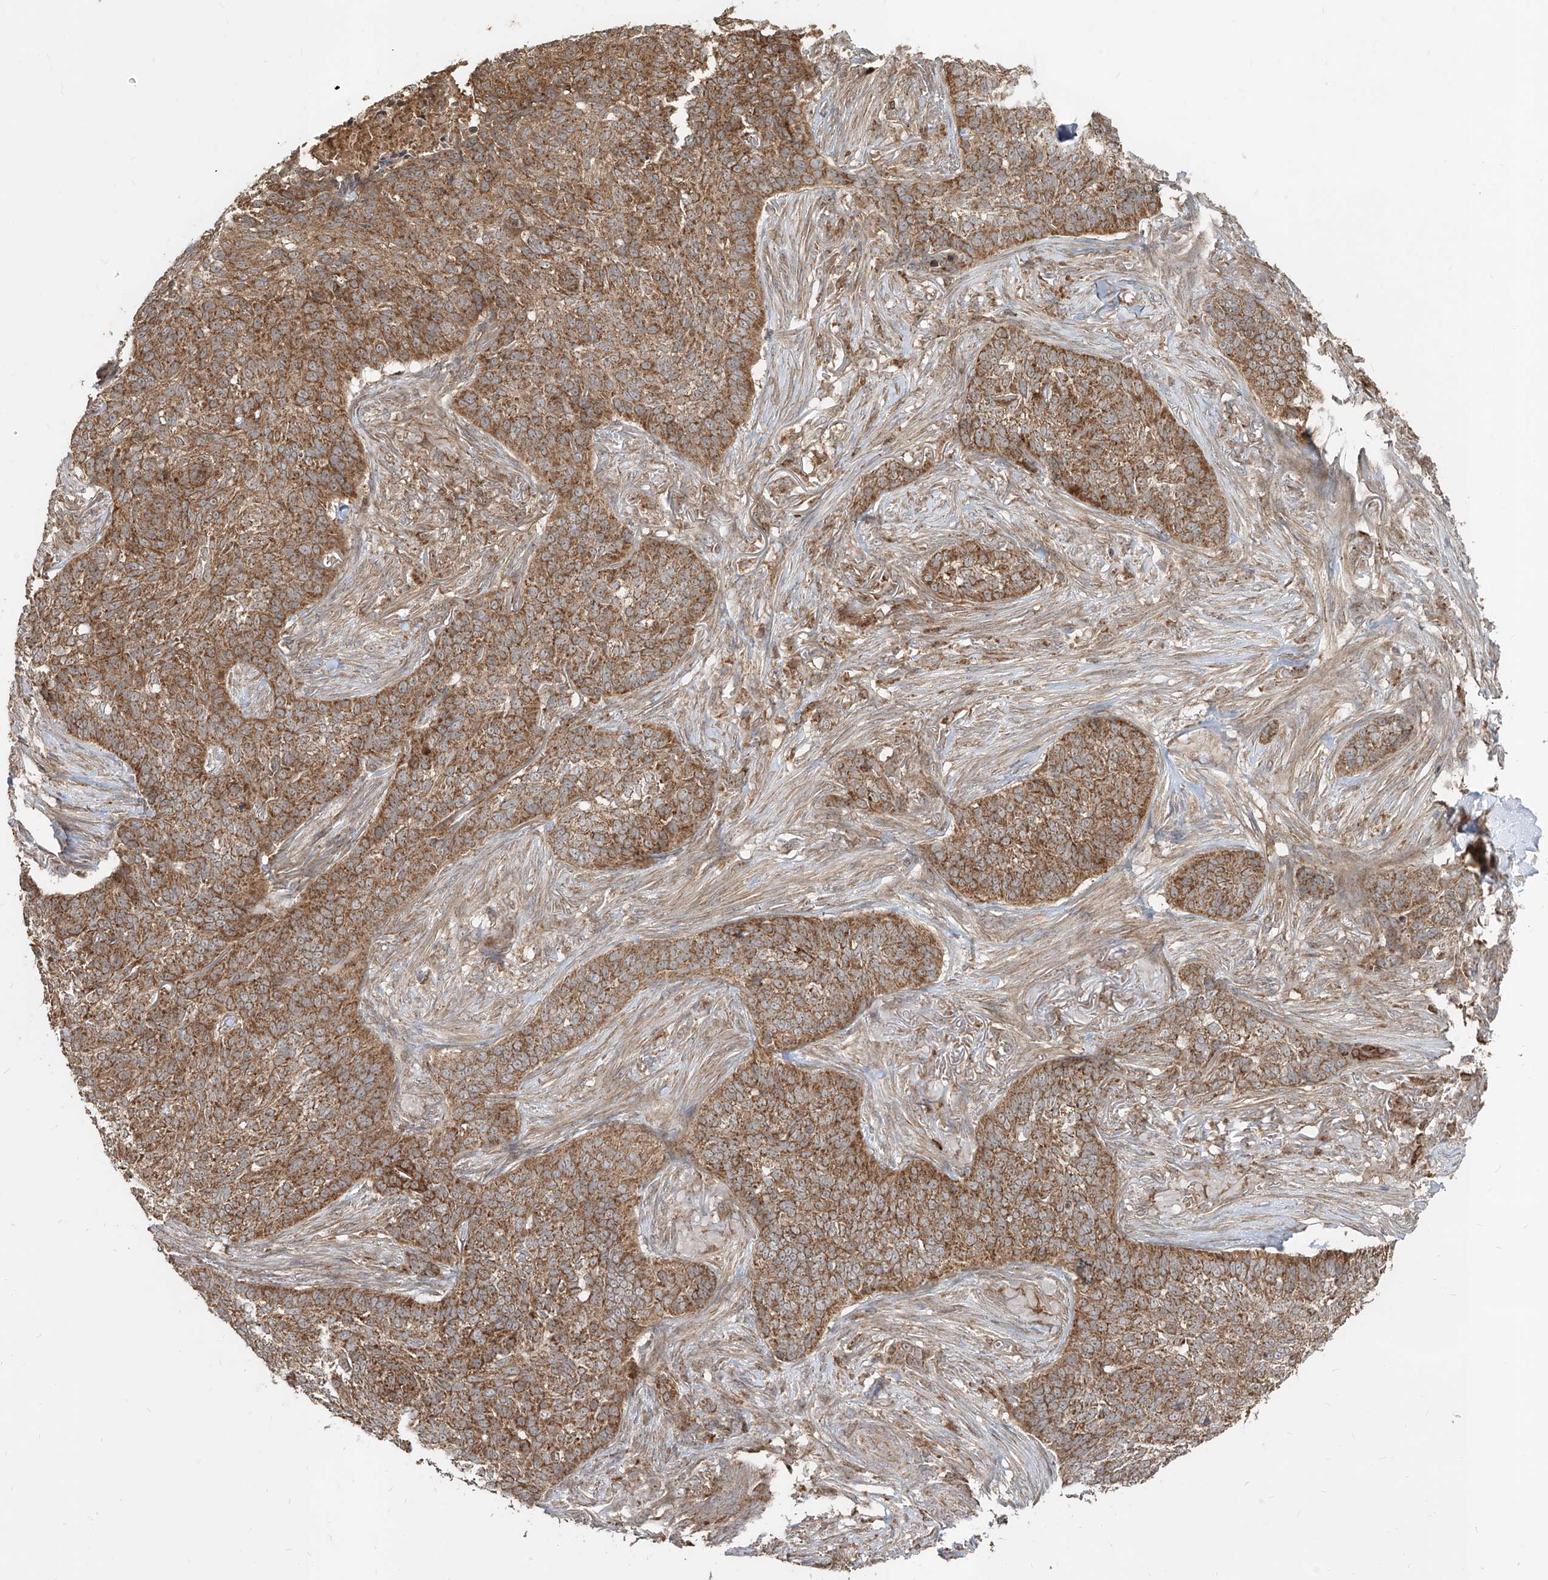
{"staining": {"intensity": "moderate", "quantity": ">75%", "location": "cytoplasmic/membranous"}, "tissue": "skin cancer", "cell_type": "Tumor cells", "image_type": "cancer", "snomed": [{"axis": "morphology", "description": "Basal cell carcinoma"}, {"axis": "topography", "description": "Skin"}], "caption": "Protein expression analysis of basal cell carcinoma (skin) demonstrates moderate cytoplasmic/membranous staining in approximately >75% of tumor cells.", "gene": "AIM2", "patient": {"sex": "male", "age": 85}}